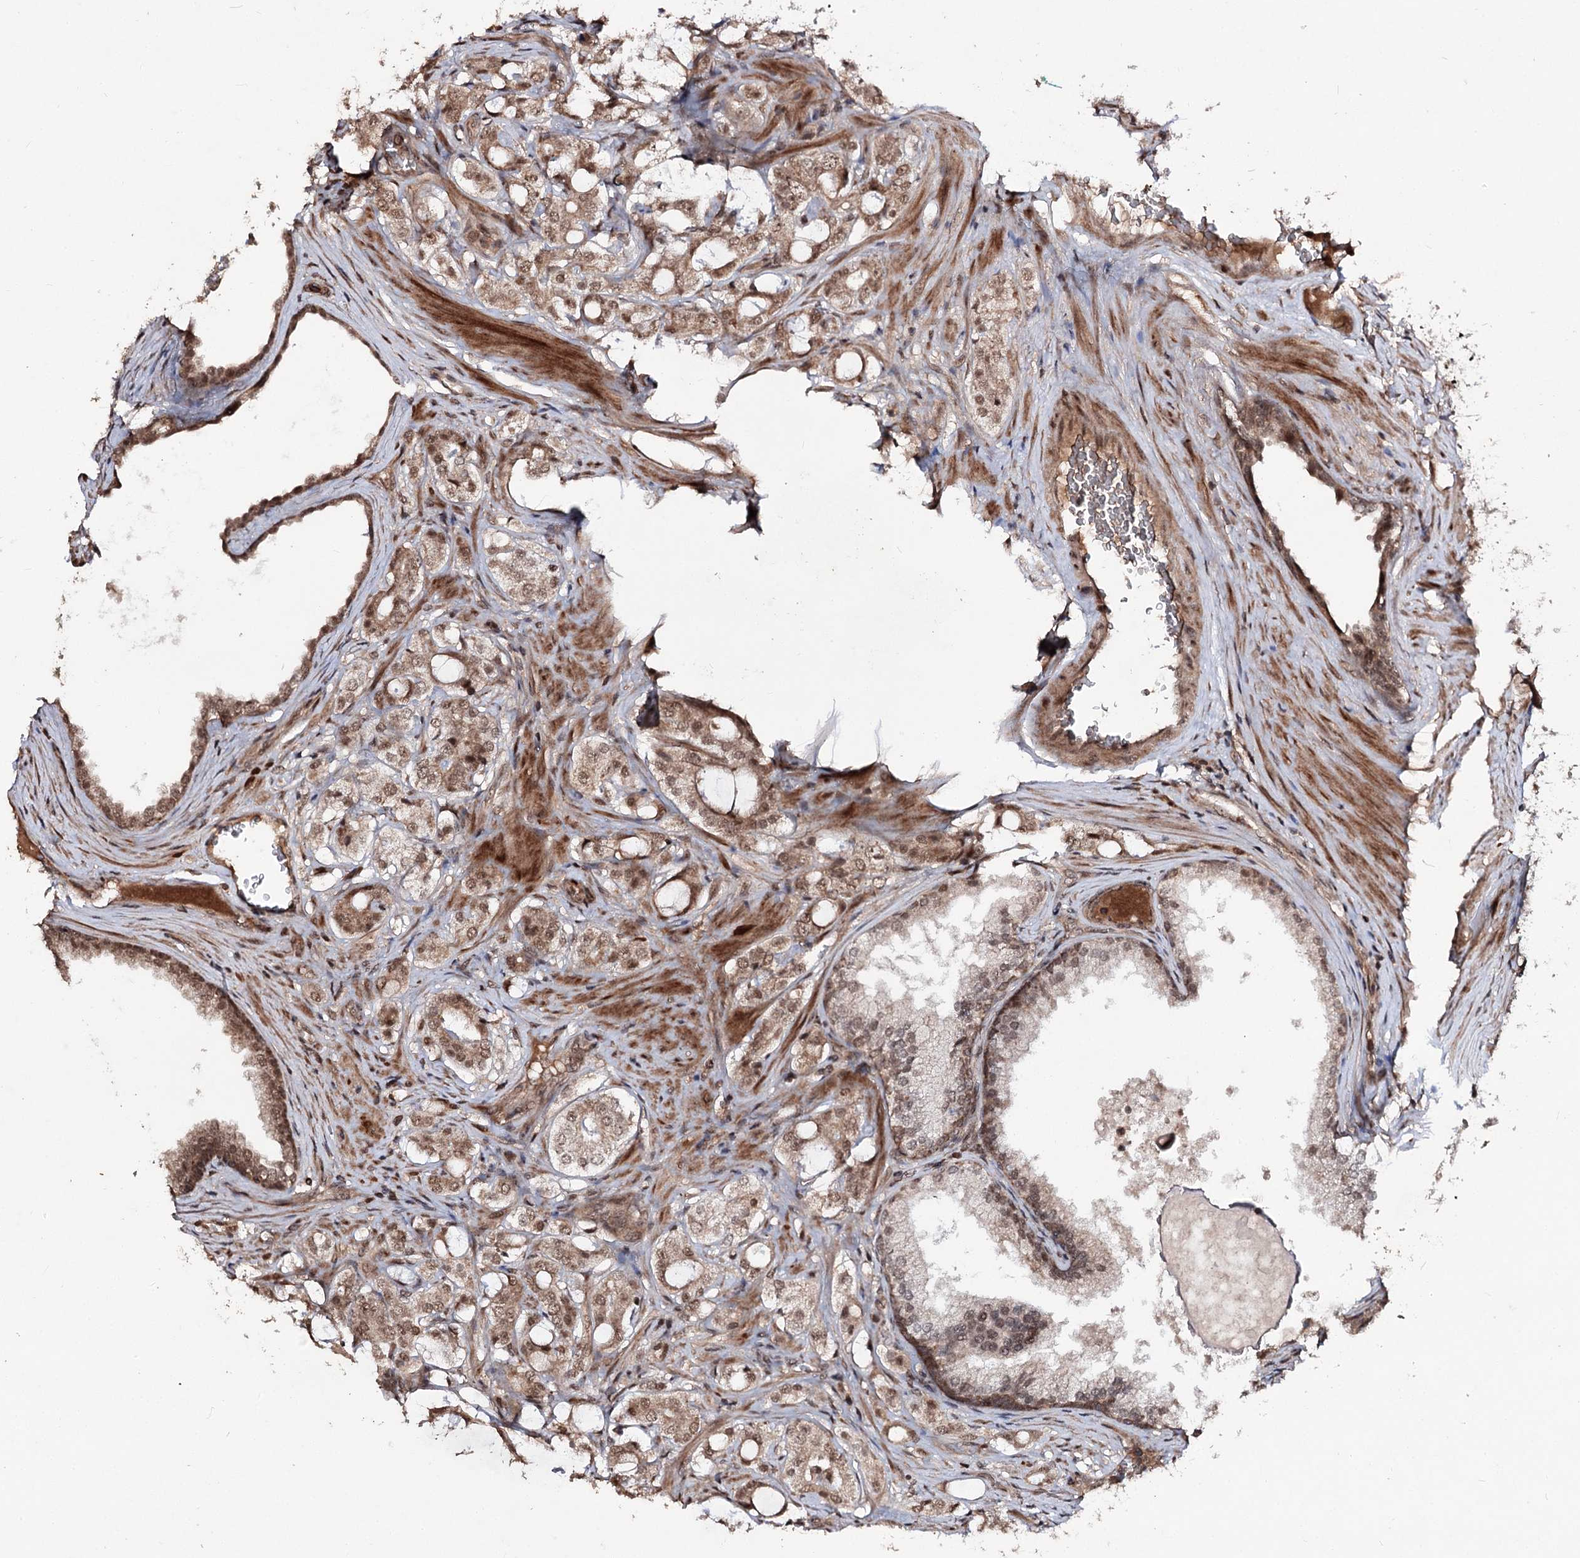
{"staining": {"intensity": "moderate", "quantity": ">75%", "location": "cytoplasmic/membranous,nuclear"}, "tissue": "prostate cancer", "cell_type": "Tumor cells", "image_type": "cancer", "snomed": [{"axis": "morphology", "description": "Adenocarcinoma, High grade"}, {"axis": "topography", "description": "Prostate"}], "caption": "Prostate cancer was stained to show a protein in brown. There is medium levels of moderate cytoplasmic/membranous and nuclear expression in approximately >75% of tumor cells.", "gene": "FAM53B", "patient": {"sex": "male", "age": 63}}